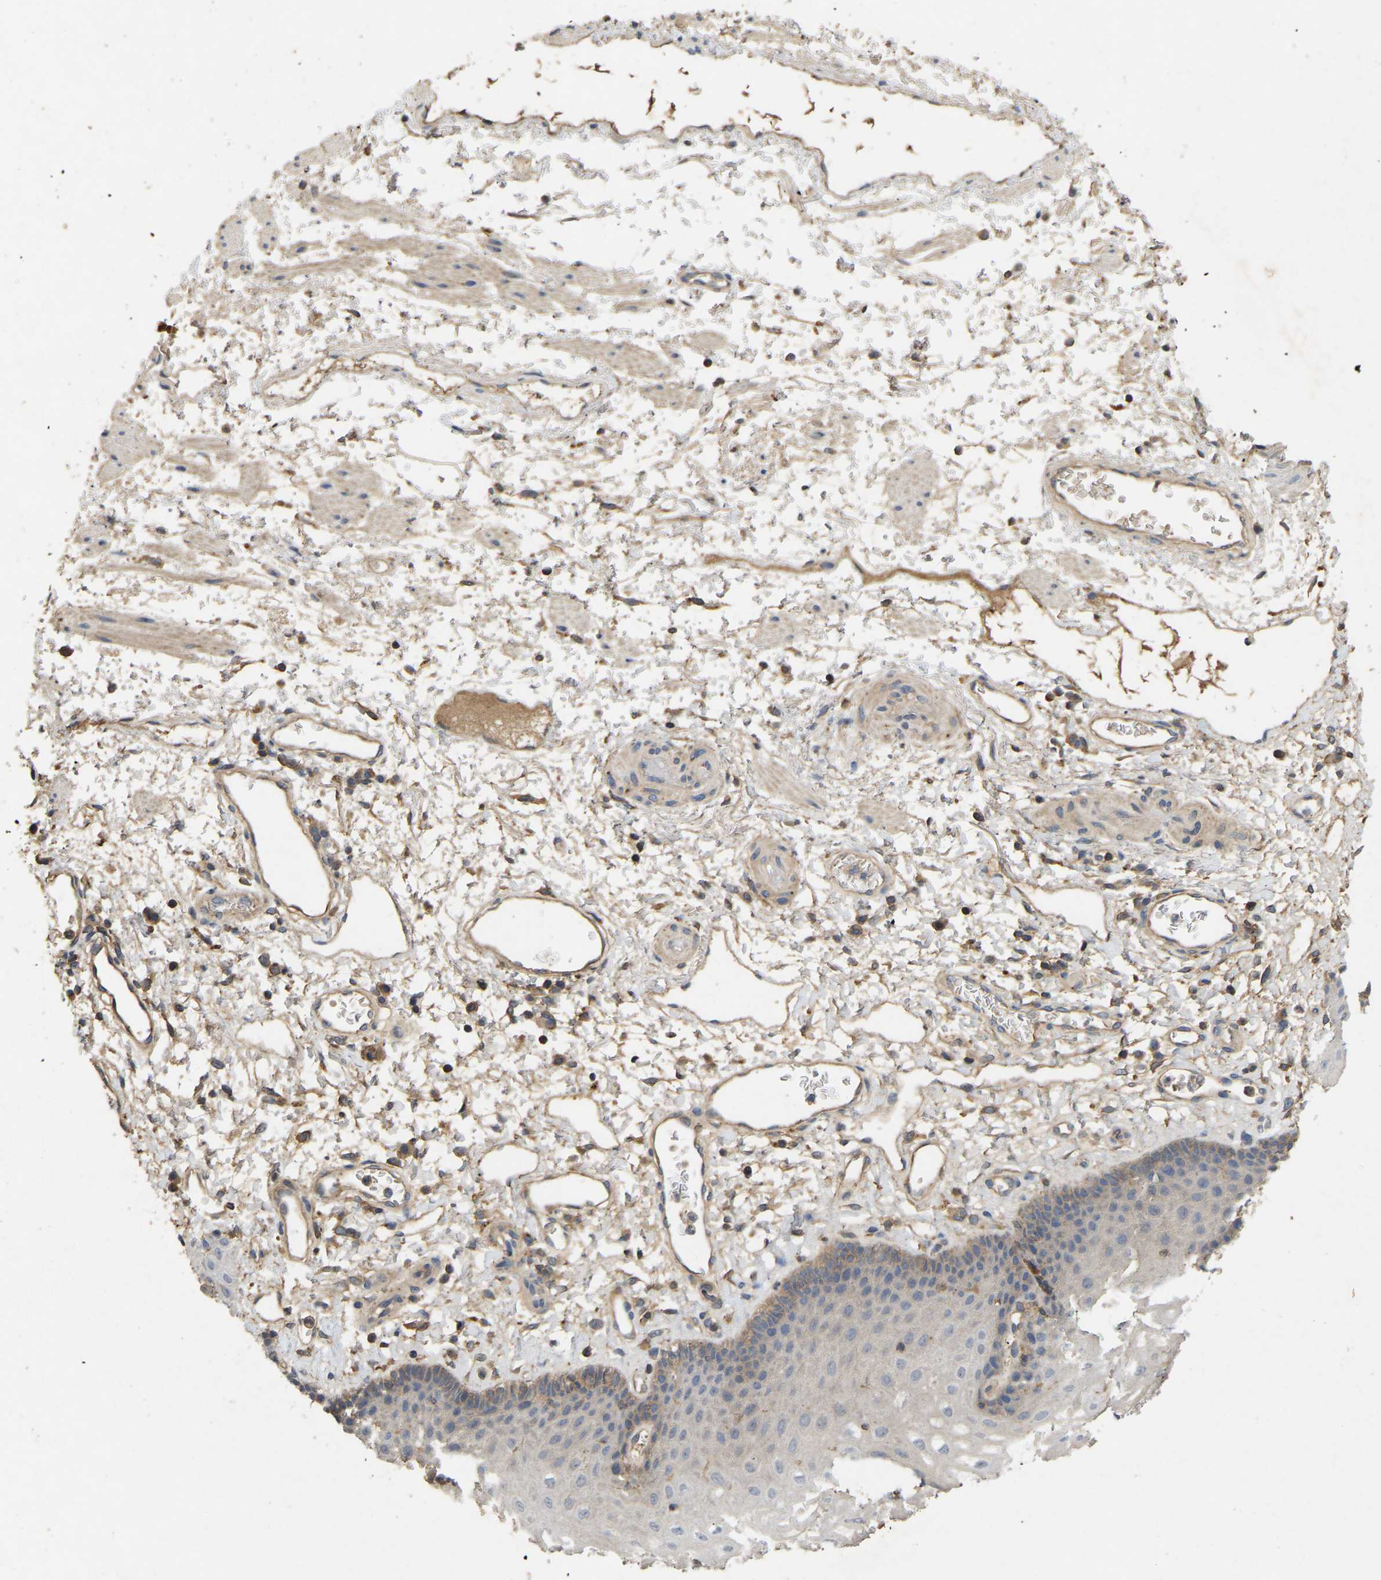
{"staining": {"intensity": "weak", "quantity": "<25%", "location": "cytoplasmic/membranous"}, "tissue": "esophagus", "cell_type": "Squamous epithelial cells", "image_type": "normal", "snomed": [{"axis": "morphology", "description": "Normal tissue, NOS"}, {"axis": "topography", "description": "Esophagus"}], "caption": "Protein analysis of unremarkable esophagus displays no significant expression in squamous epithelial cells. The staining was performed using DAB (3,3'-diaminobenzidine) to visualize the protein expression in brown, while the nuclei were stained in blue with hematoxylin (Magnification: 20x).", "gene": "LPAR2", "patient": {"sex": "male", "age": 54}}